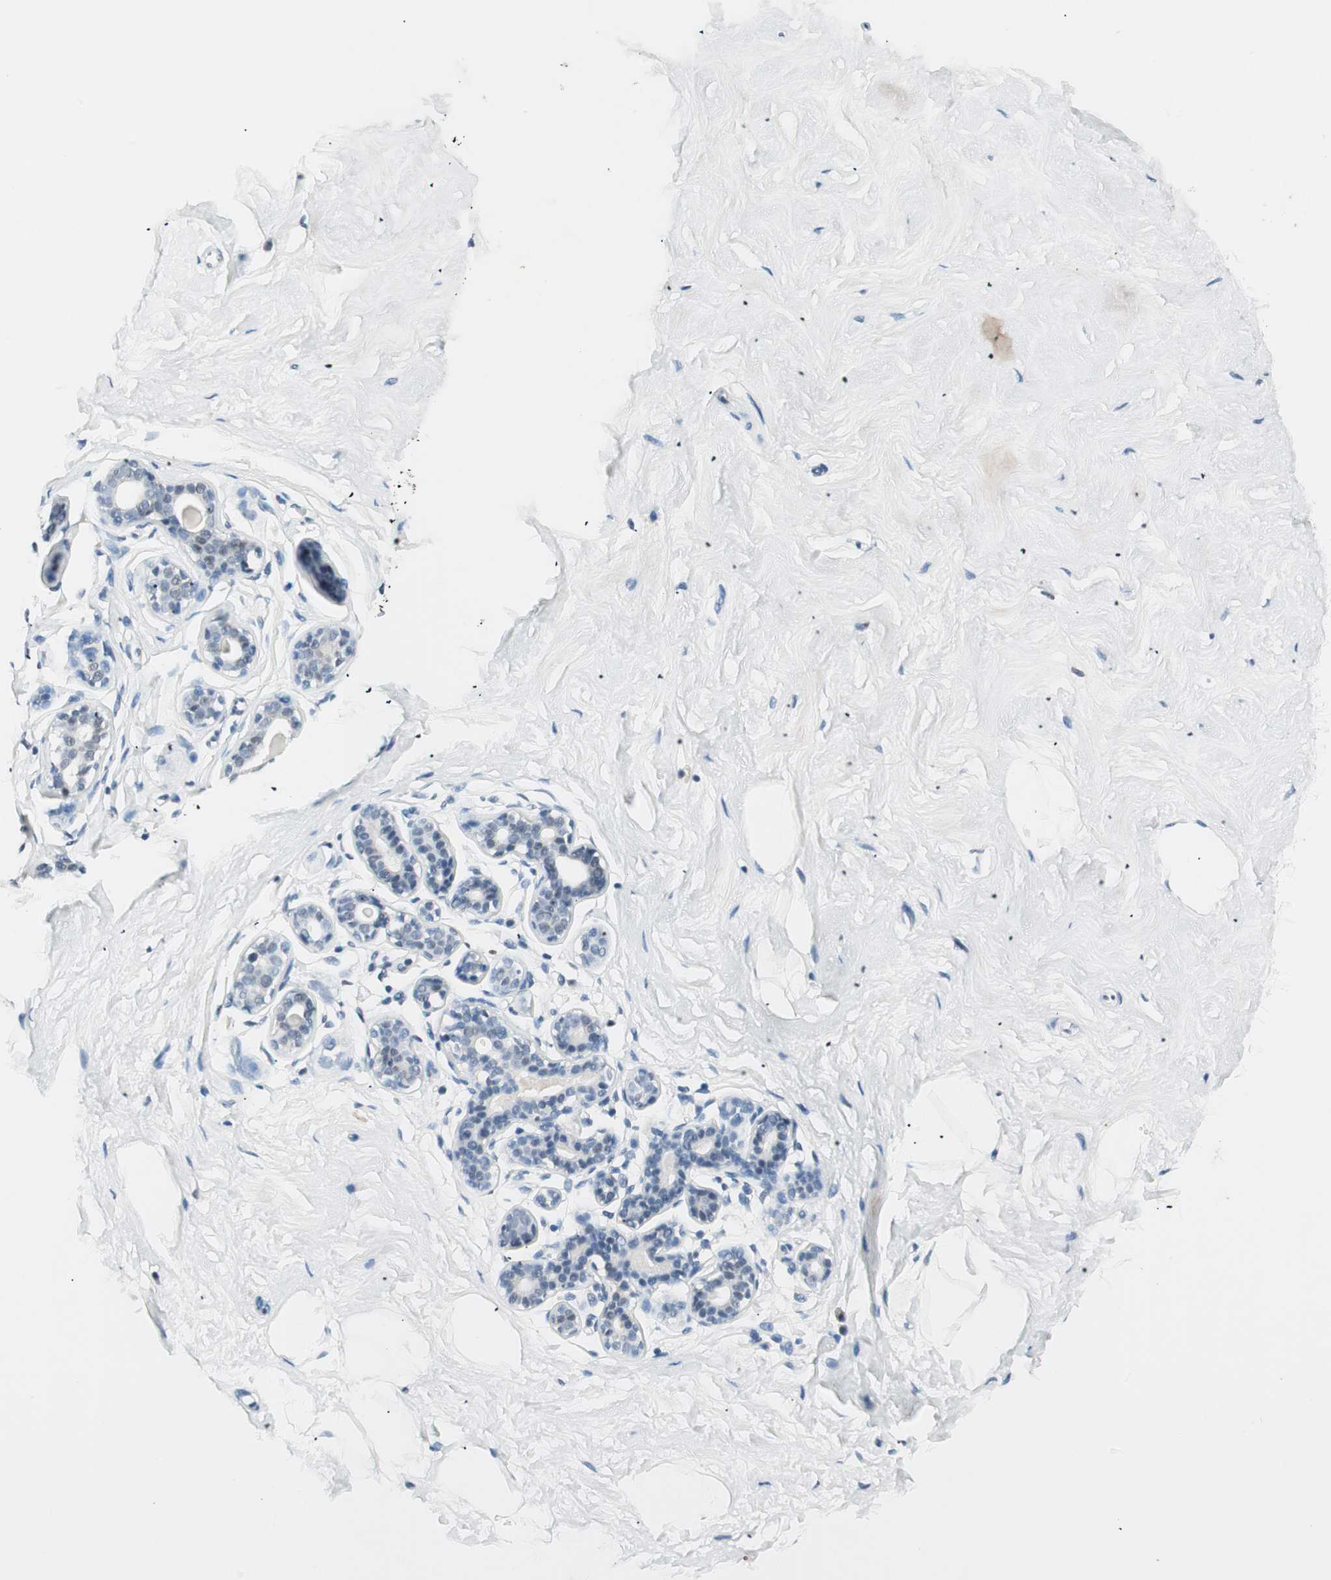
{"staining": {"intensity": "negative", "quantity": "none", "location": "none"}, "tissue": "breast", "cell_type": "Adipocytes", "image_type": "normal", "snomed": [{"axis": "morphology", "description": "Normal tissue, NOS"}, {"axis": "topography", "description": "Breast"}], "caption": "High magnification brightfield microscopy of unremarkable breast stained with DAB (brown) and counterstained with hematoxylin (blue): adipocytes show no significant expression. (Brightfield microscopy of DAB (3,3'-diaminobenzidine) IHC at high magnification).", "gene": "HOXB13", "patient": {"sex": "female", "age": 23}}